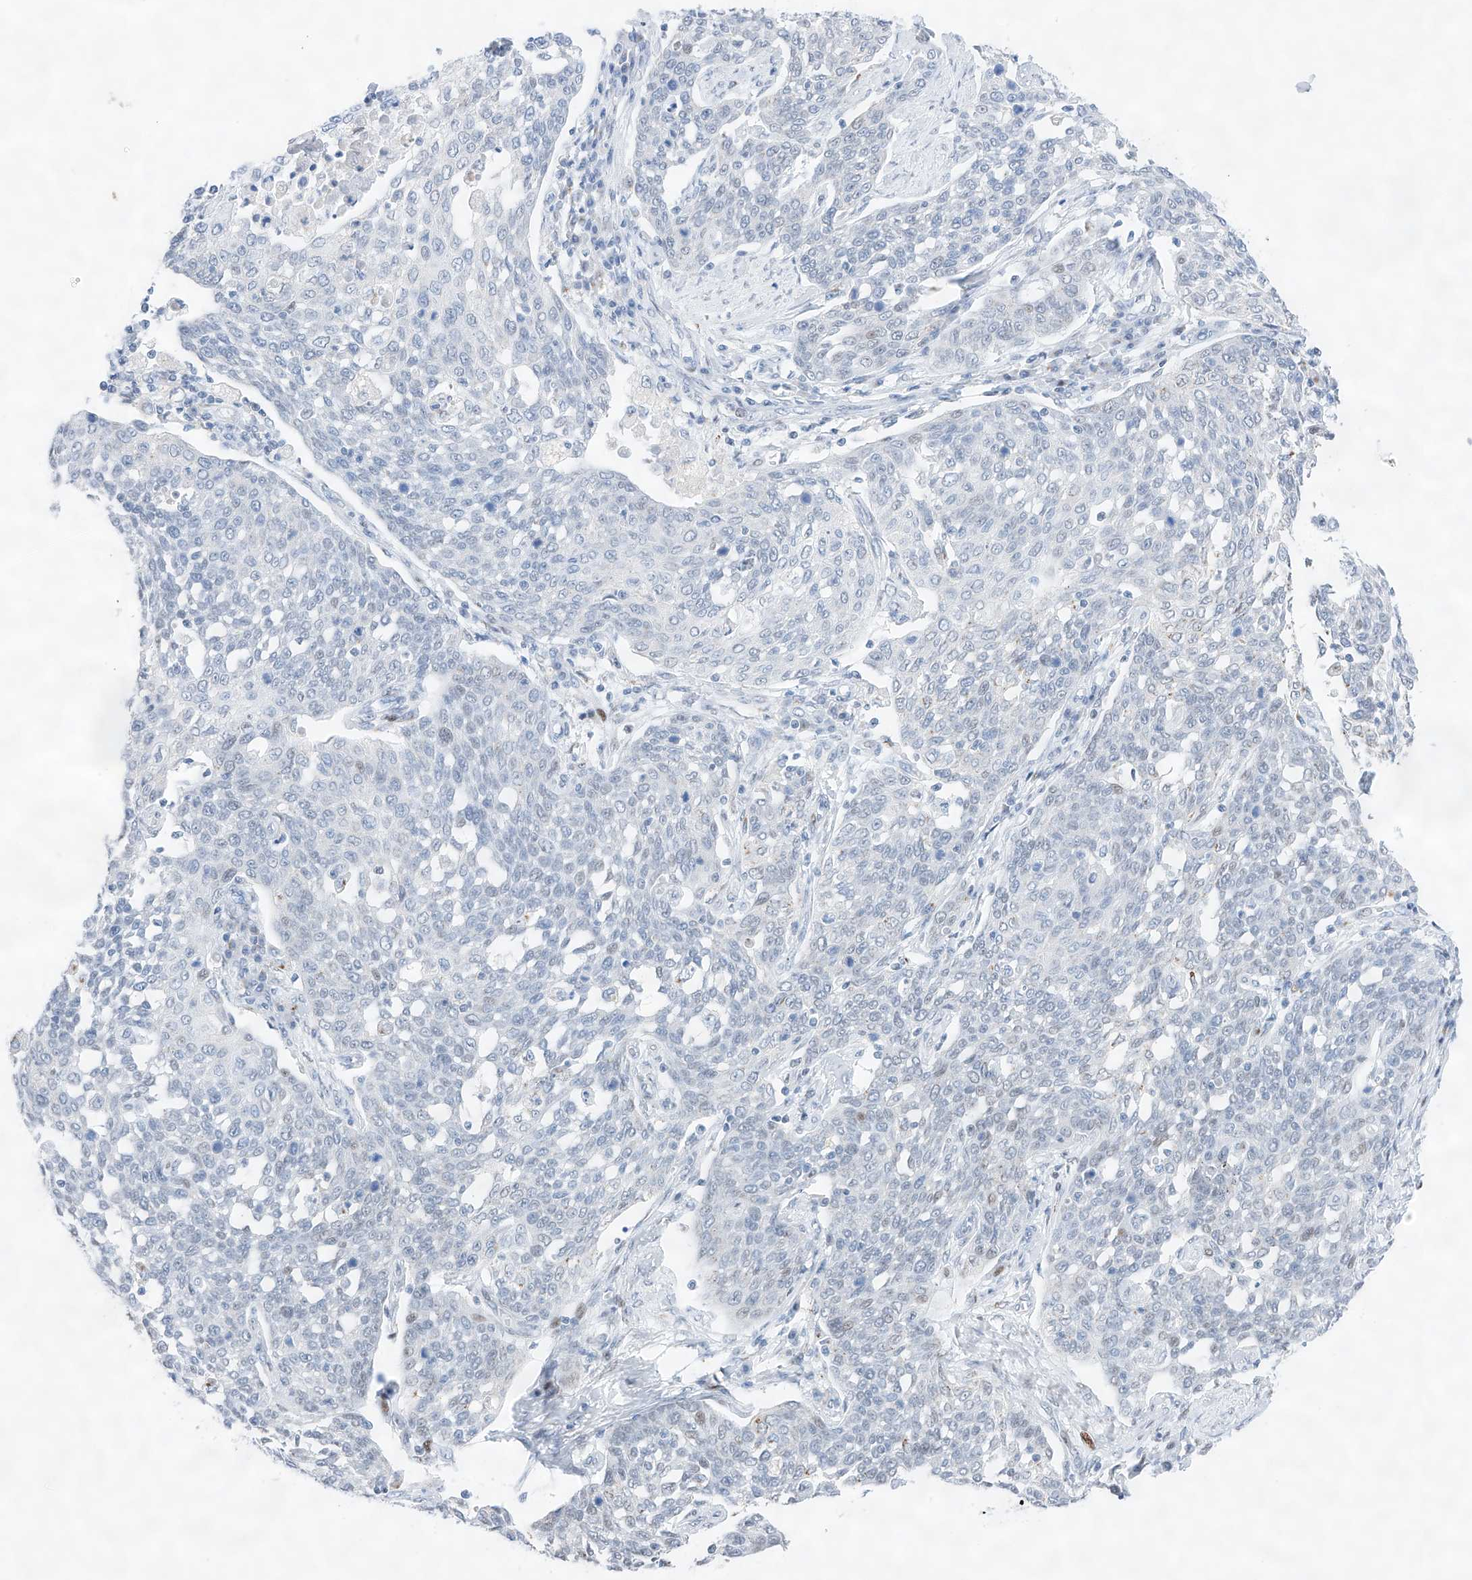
{"staining": {"intensity": "negative", "quantity": "none", "location": "none"}, "tissue": "cervical cancer", "cell_type": "Tumor cells", "image_type": "cancer", "snomed": [{"axis": "morphology", "description": "Squamous cell carcinoma, NOS"}, {"axis": "topography", "description": "Cervix"}], "caption": "The IHC histopathology image has no significant positivity in tumor cells of squamous cell carcinoma (cervical) tissue.", "gene": "NT5C3B", "patient": {"sex": "female", "age": 34}}